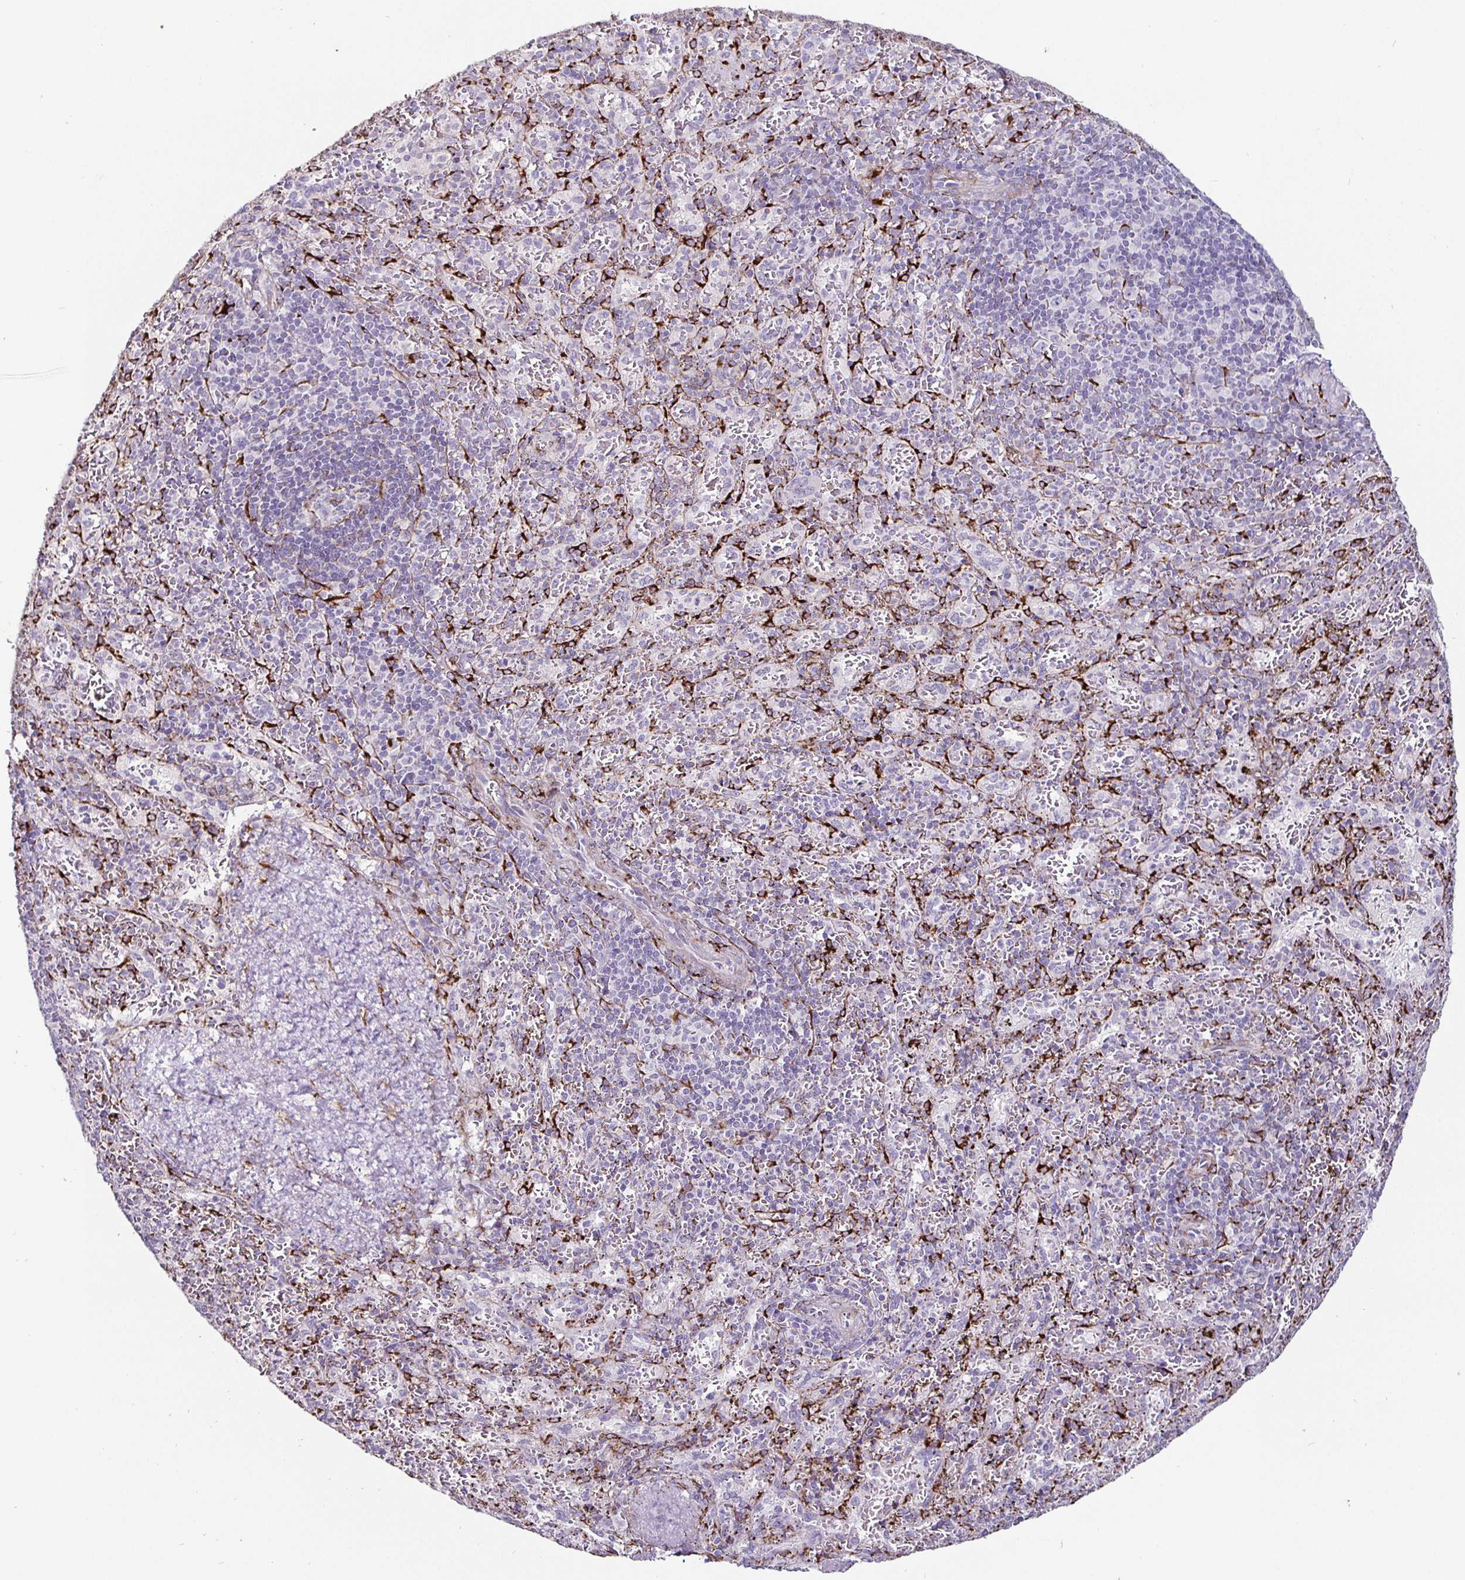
{"staining": {"intensity": "strong", "quantity": "<25%", "location": "cytoplasmic/membranous"}, "tissue": "spleen", "cell_type": "Cells in red pulp", "image_type": "normal", "snomed": [{"axis": "morphology", "description": "Normal tissue, NOS"}, {"axis": "topography", "description": "Spleen"}], "caption": "Protein staining displays strong cytoplasmic/membranous expression in approximately <25% of cells in red pulp in benign spleen.", "gene": "P4HA2", "patient": {"sex": "male", "age": 57}}